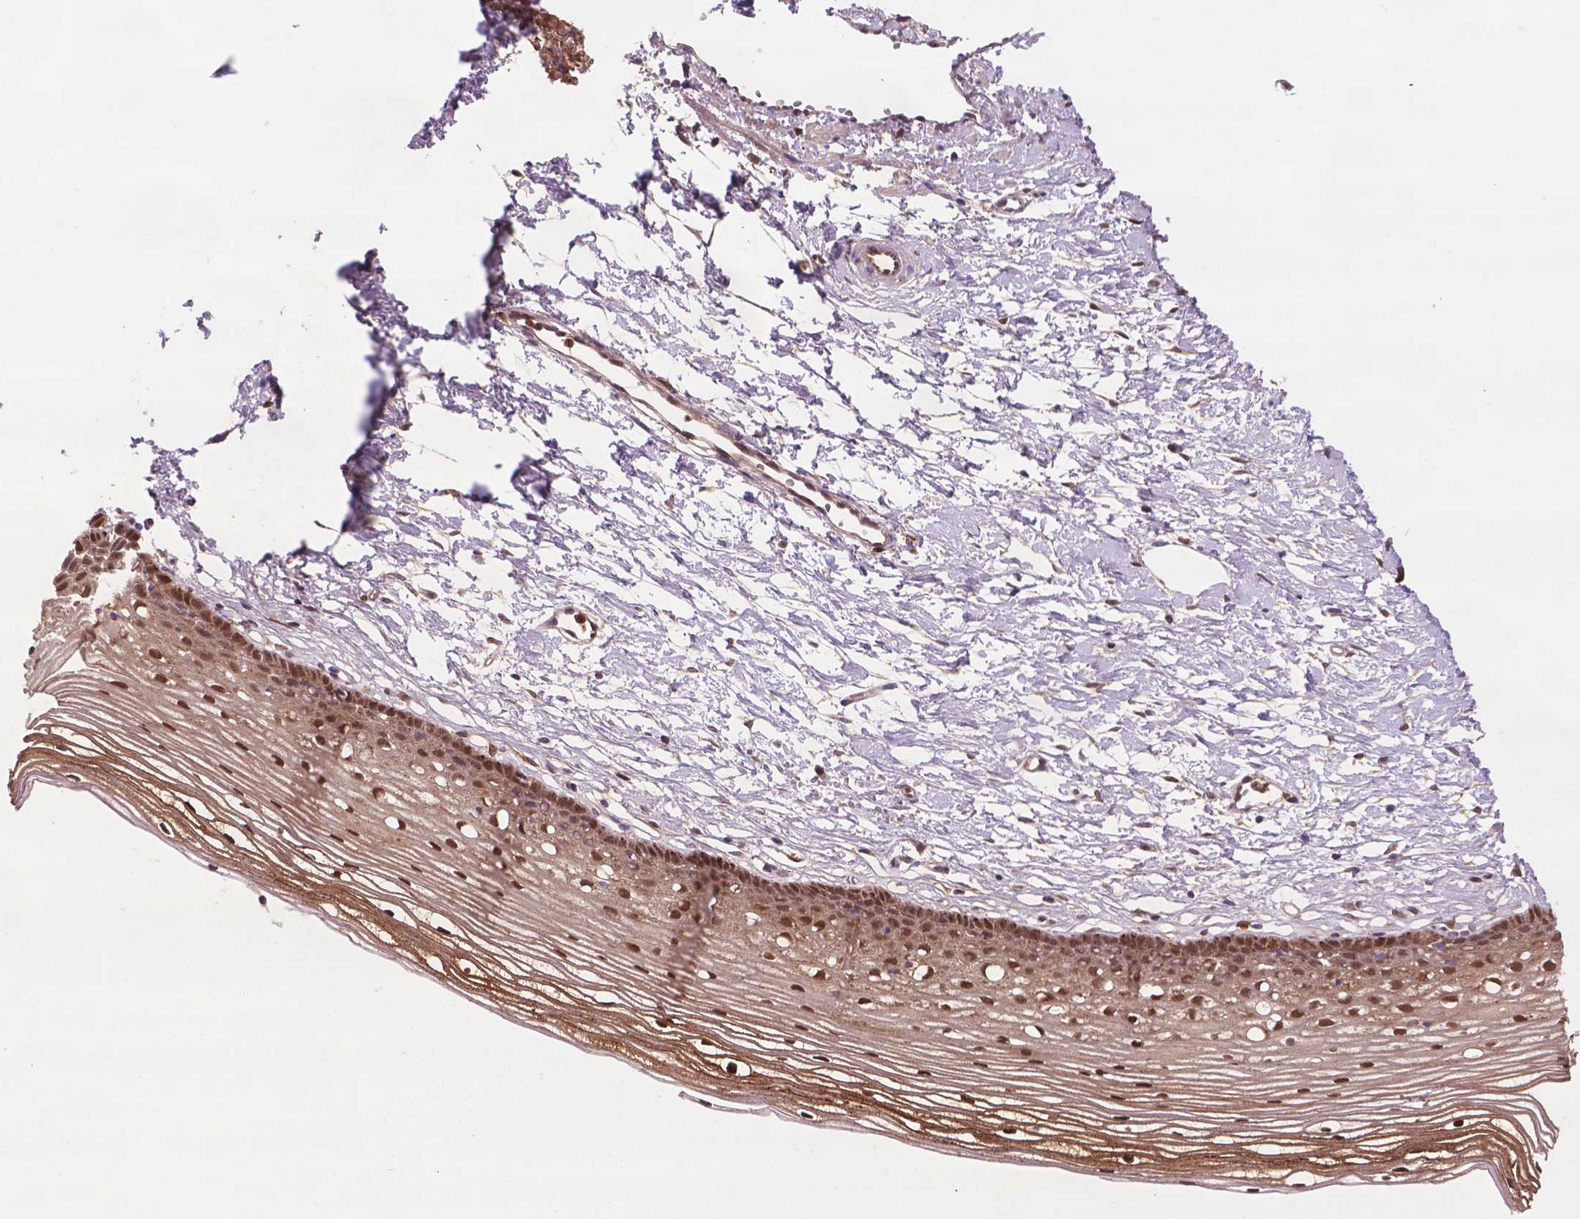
{"staining": {"intensity": "moderate", "quantity": ">75%", "location": "nuclear"}, "tissue": "cervix", "cell_type": "Glandular cells", "image_type": "normal", "snomed": [{"axis": "morphology", "description": "Normal tissue, NOS"}, {"axis": "topography", "description": "Cervix"}], "caption": "Human cervix stained with a brown dye displays moderate nuclear positive positivity in about >75% of glandular cells.", "gene": "PLIN3", "patient": {"sex": "female", "age": 40}}